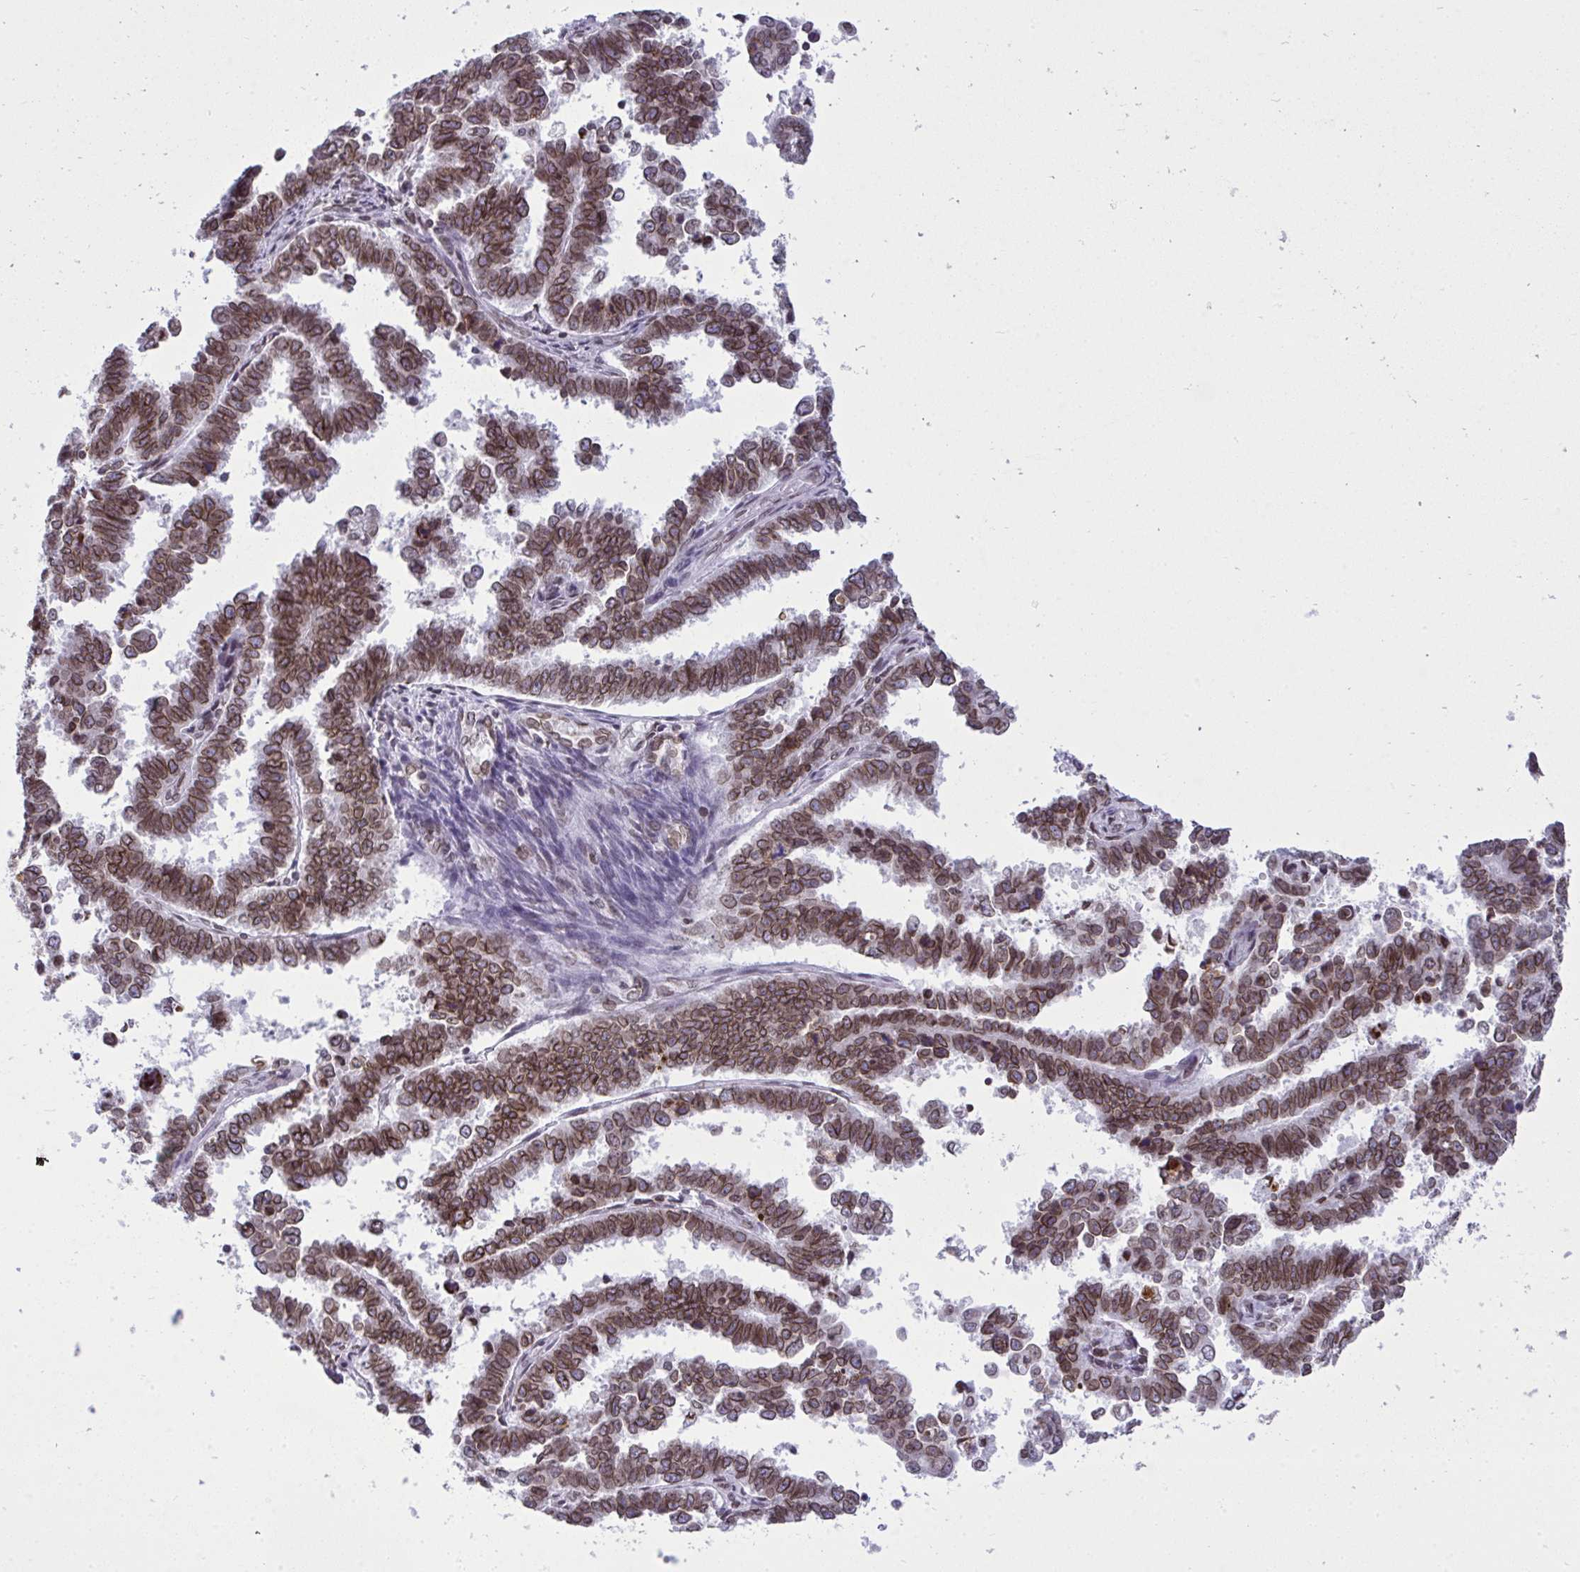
{"staining": {"intensity": "moderate", "quantity": ">75%", "location": "cytoplasmic/membranous,nuclear"}, "tissue": "endometrial cancer", "cell_type": "Tumor cells", "image_type": "cancer", "snomed": [{"axis": "morphology", "description": "Adenocarcinoma, NOS"}, {"axis": "topography", "description": "Endometrium"}], "caption": "This is an image of IHC staining of adenocarcinoma (endometrial), which shows moderate staining in the cytoplasmic/membranous and nuclear of tumor cells.", "gene": "LMNB2", "patient": {"sex": "female", "age": 75}}